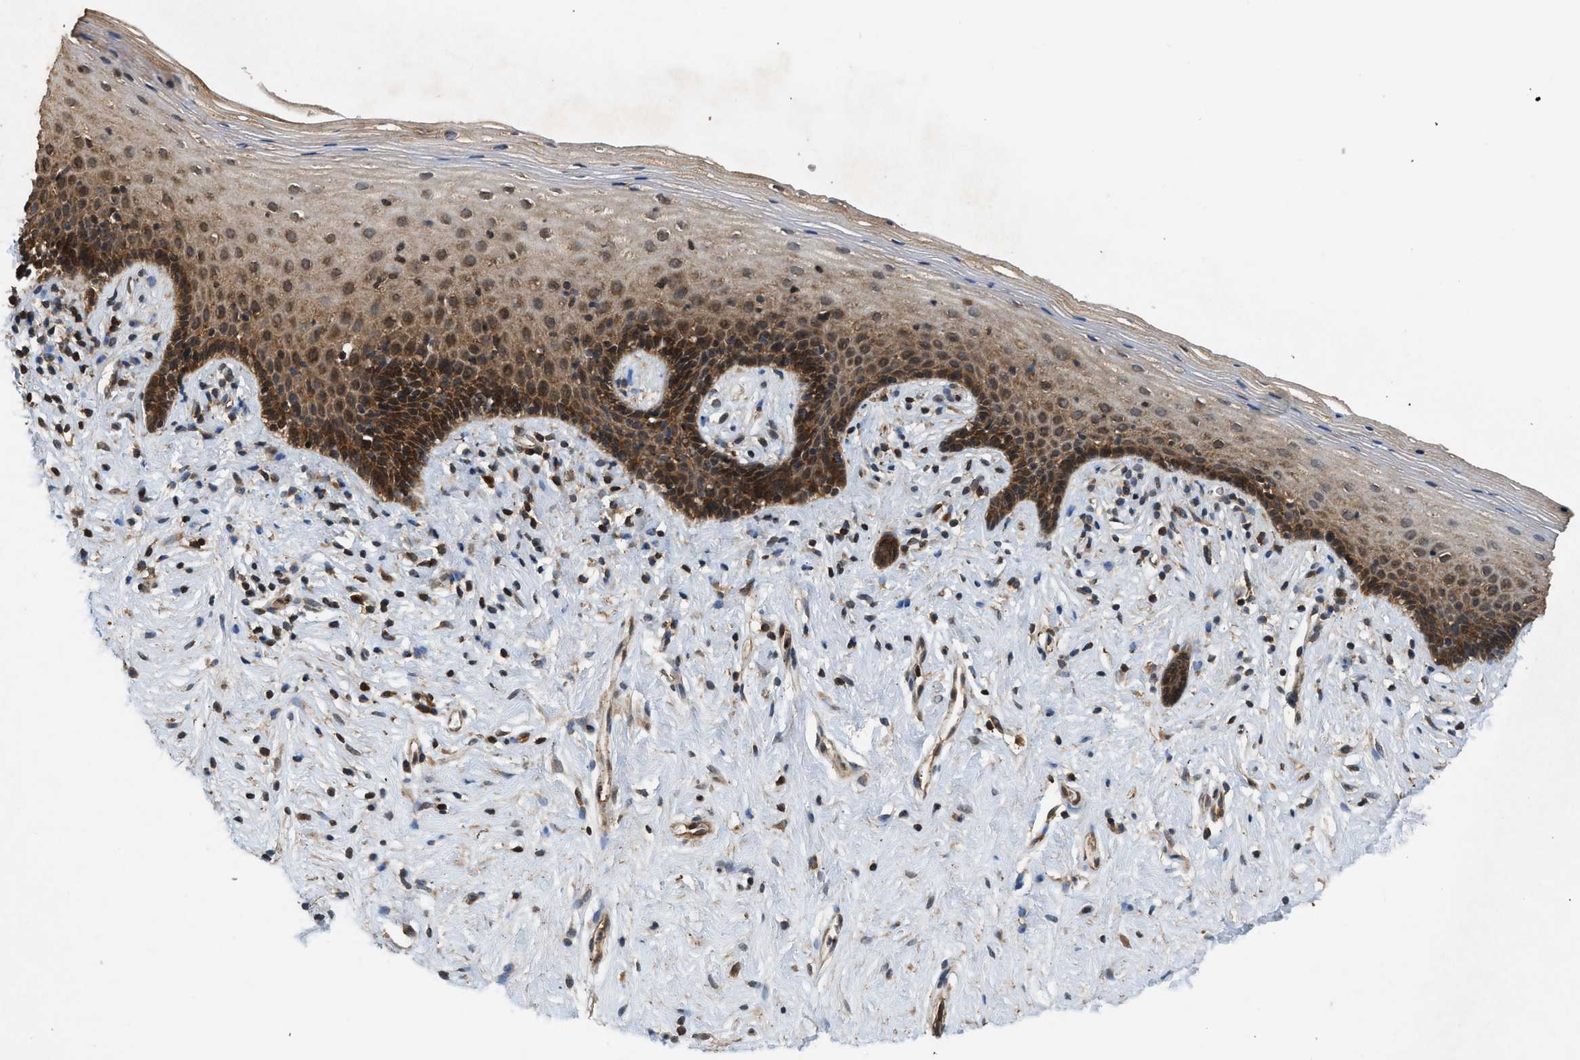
{"staining": {"intensity": "moderate", "quantity": ">75%", "location": "cytoplasmic/membranous"}, "tissue": "vagina", "cell_type": "Squamous epithelial cells", "image_type": "normal", "snomed": [{"axis": "morphology", "description": "Normal tissue, NOS"}, {"axis": "topography", "description": "Vagina"}], "caption": "A brown stain labels moderate cytoplasmic/membranous positivity of a protein in squamous epithelial cells of normal vagina. (DAB (3,3'-diaminobenzidine) IHC with brightfield microscopy, high magnification).", "gene": "OXSR1", "patient": {"sex": "female", "age": 44}}